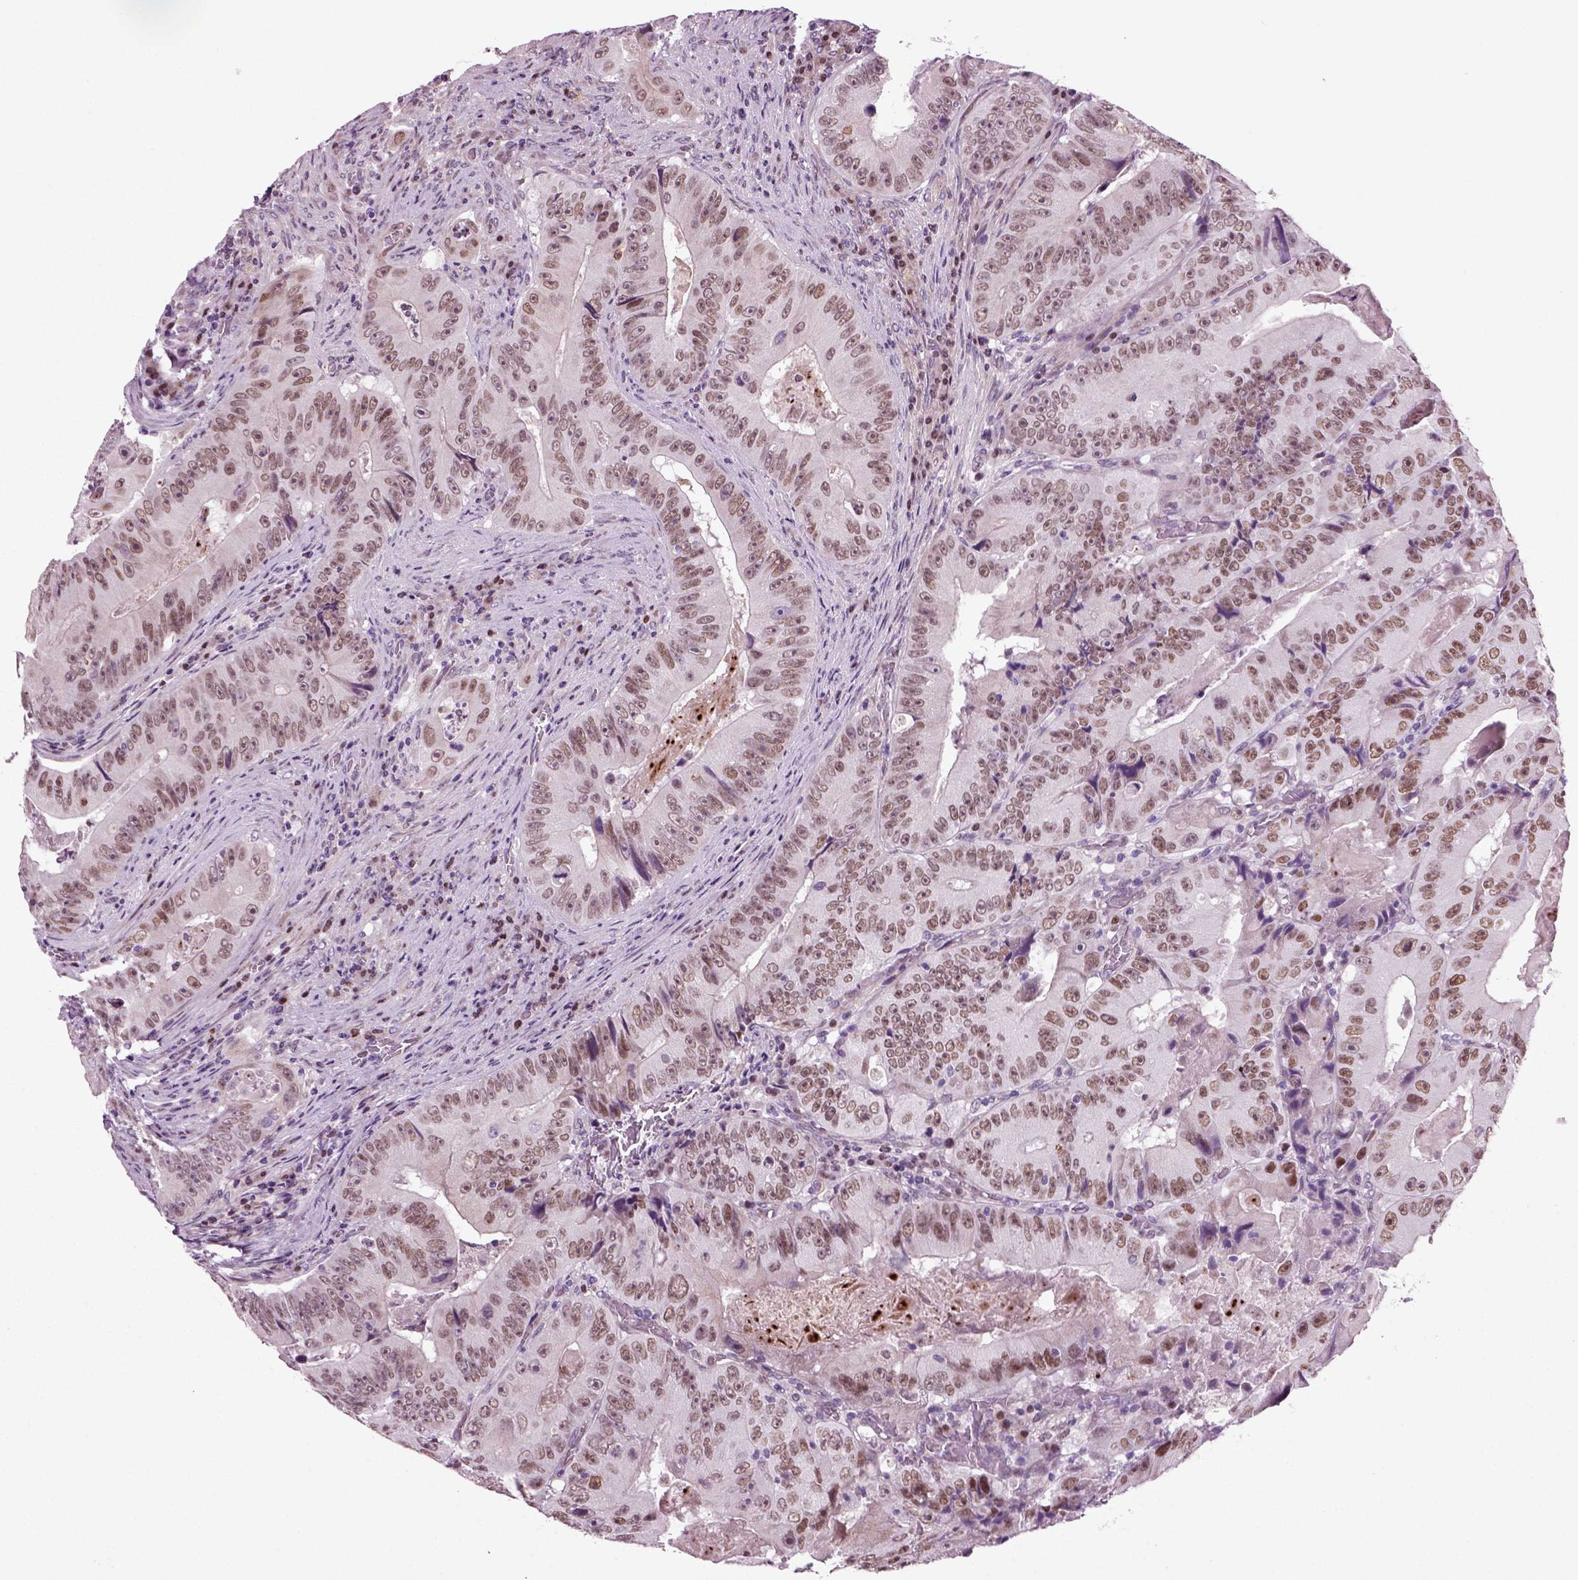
{"staining": {"intensity": "moderate", "quantity": ">75%", "location": "nuclear"}, "tissue": "colorectal cancer", "cell_type": "Tumor cells", "image_type": "cancer", "snomed": [{"axis": "morphology", "description": "Adenocarcinoma, NOS"}, {"axis": "topography", "description": "Colon"}], "caption": "Immunohistochemical staining of human colorectal cancer exhibits medium levels of moderate nuclear protein staining in about >75% of tumor cells.", "gene": "ARID3A", "patient": {"sex": "female", "age": 86}}